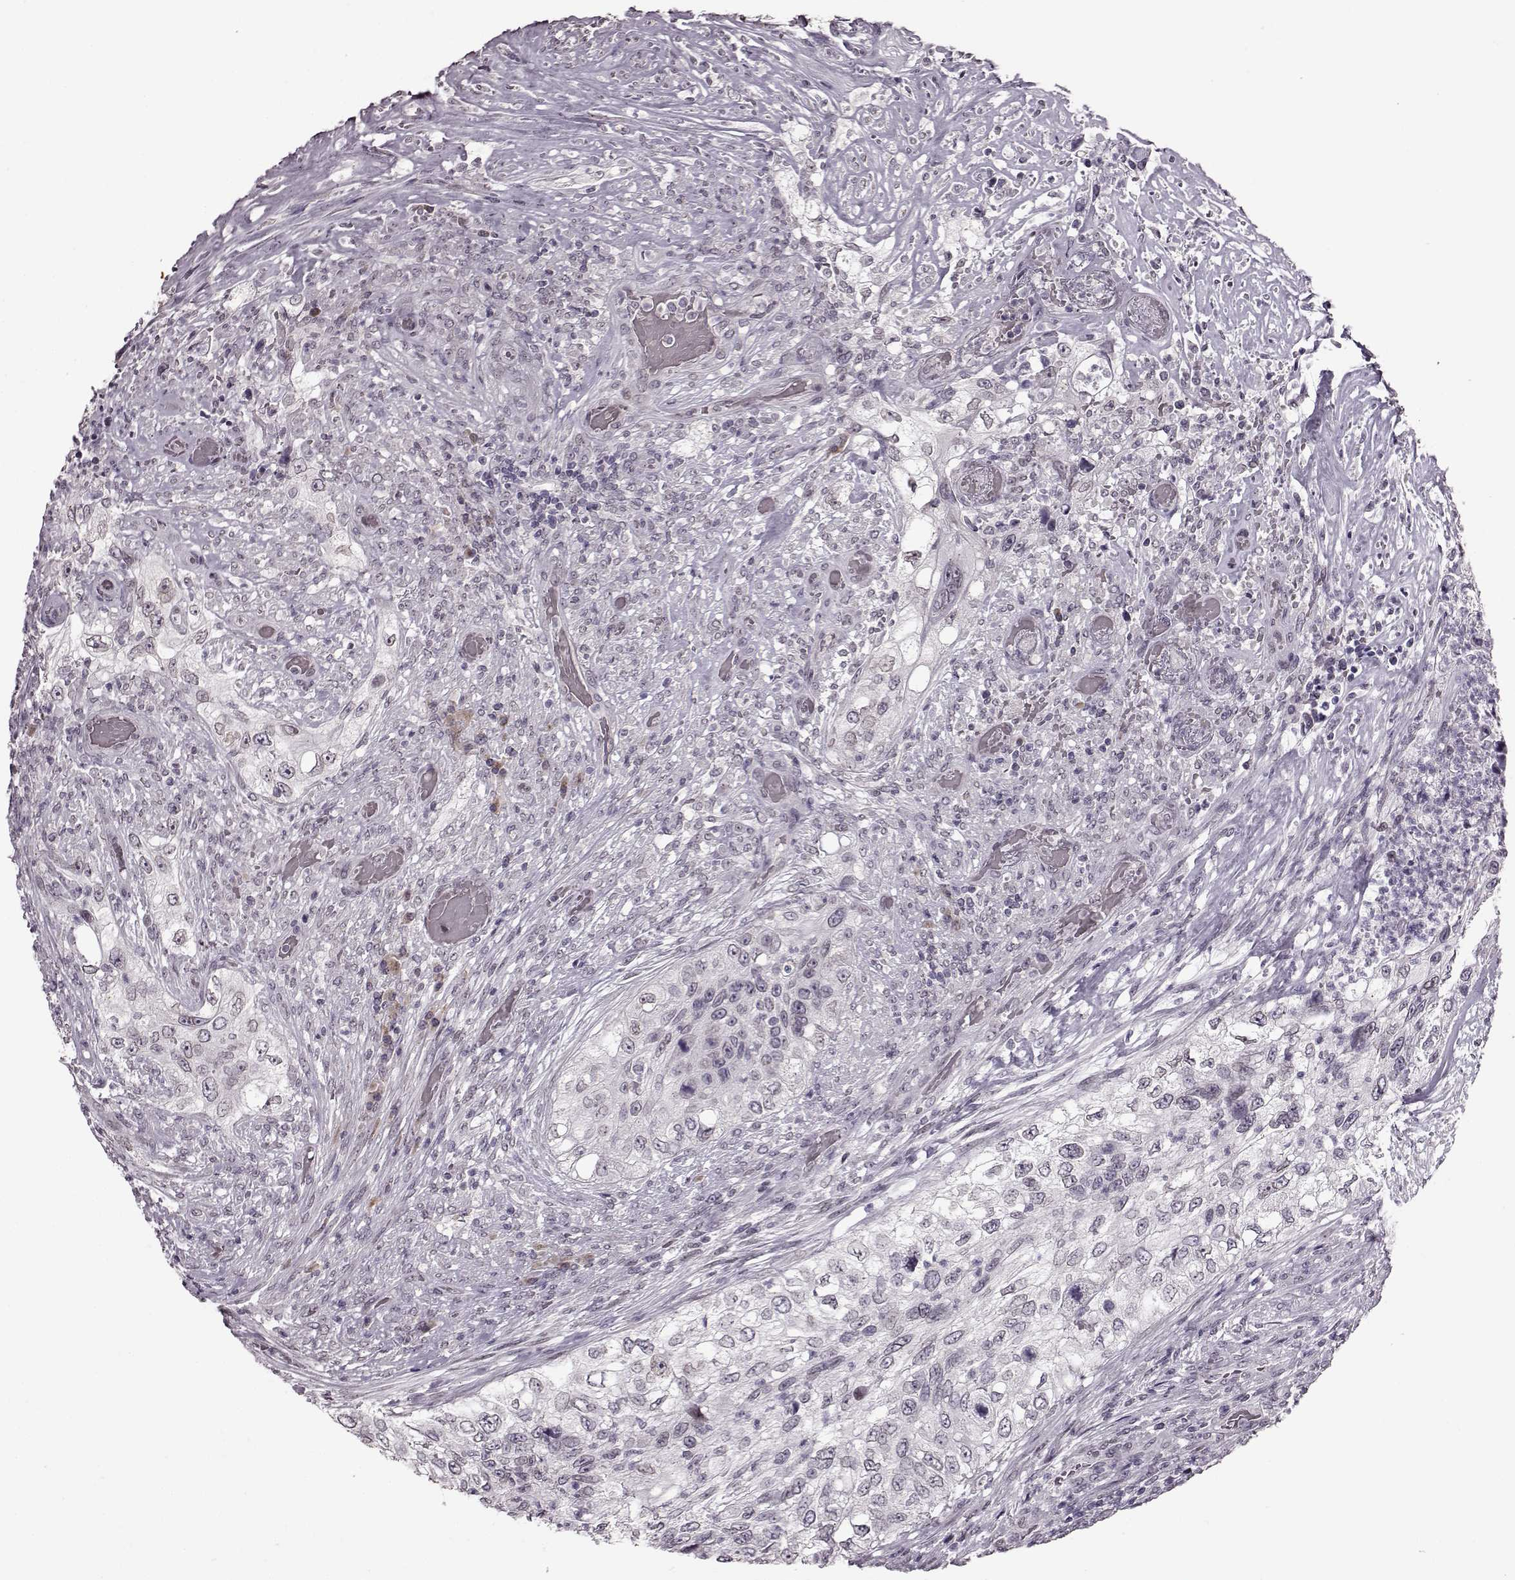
{"staining": {"intensity": "negative", "quantity": "none", "location": "none"}, "tissue": "urothelial cancer", "cell_type": "Tumor cells", "image_type": "cancer", "snomed": [{"axis": "morphology", "description": "Urothelial carcinoma, High grade"}, {"axis": "topography", "description": "Urinary bladder"}], "caption": "This is a image of immunohistochemistry (IHC) staining of urothelial carcinoma (high-grade), which shows no expression in tumor cells.", "gene": "STX1B", "patient": {"sex": "female", "age": 60}}